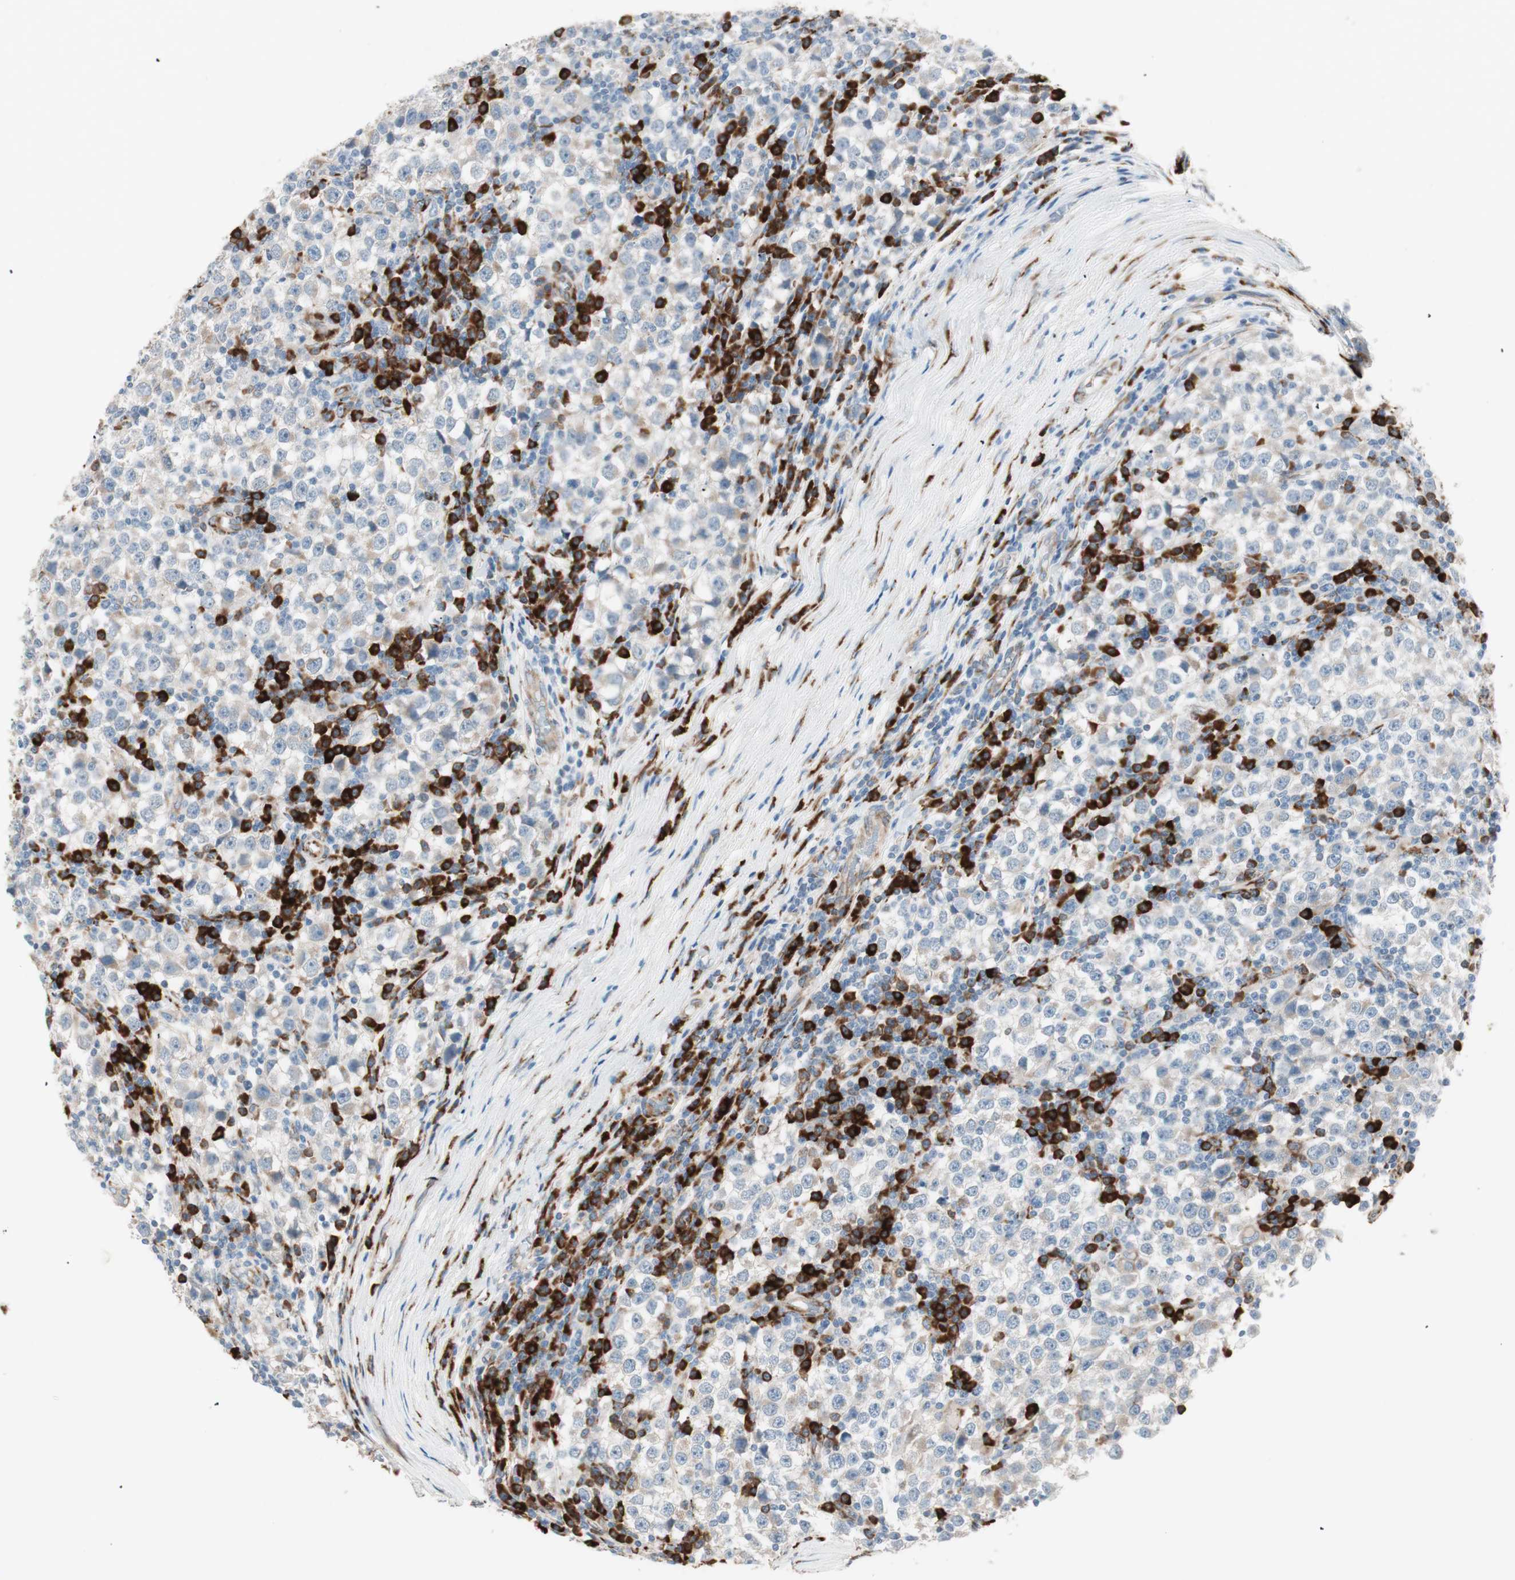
{"staining": {"intensity": "weak", "quantity": ">75%", "location": "cytoplasmic/membranous"}, "tissue": "testis cancer", "cell_type": "Tumor cells", "image_type": "cancer", "snomed": [{"axis": "morphology", "description": "Seminoma, NOS"}, {"axis": "topography", "description": "Testis"}], "caption": "Immunohistochemistry (IHC) (DAB (3,3'-diaminobenzidine)) staining of human seminoma (testis) shows weak cytoplasmic/membranous protein expression in about >75% of tumor cells. (DAB IHC, brown staining for protein, blue staining for nuclei).", "gene": "P4HTM", "patient": {"sex": "male", "age": 65}}